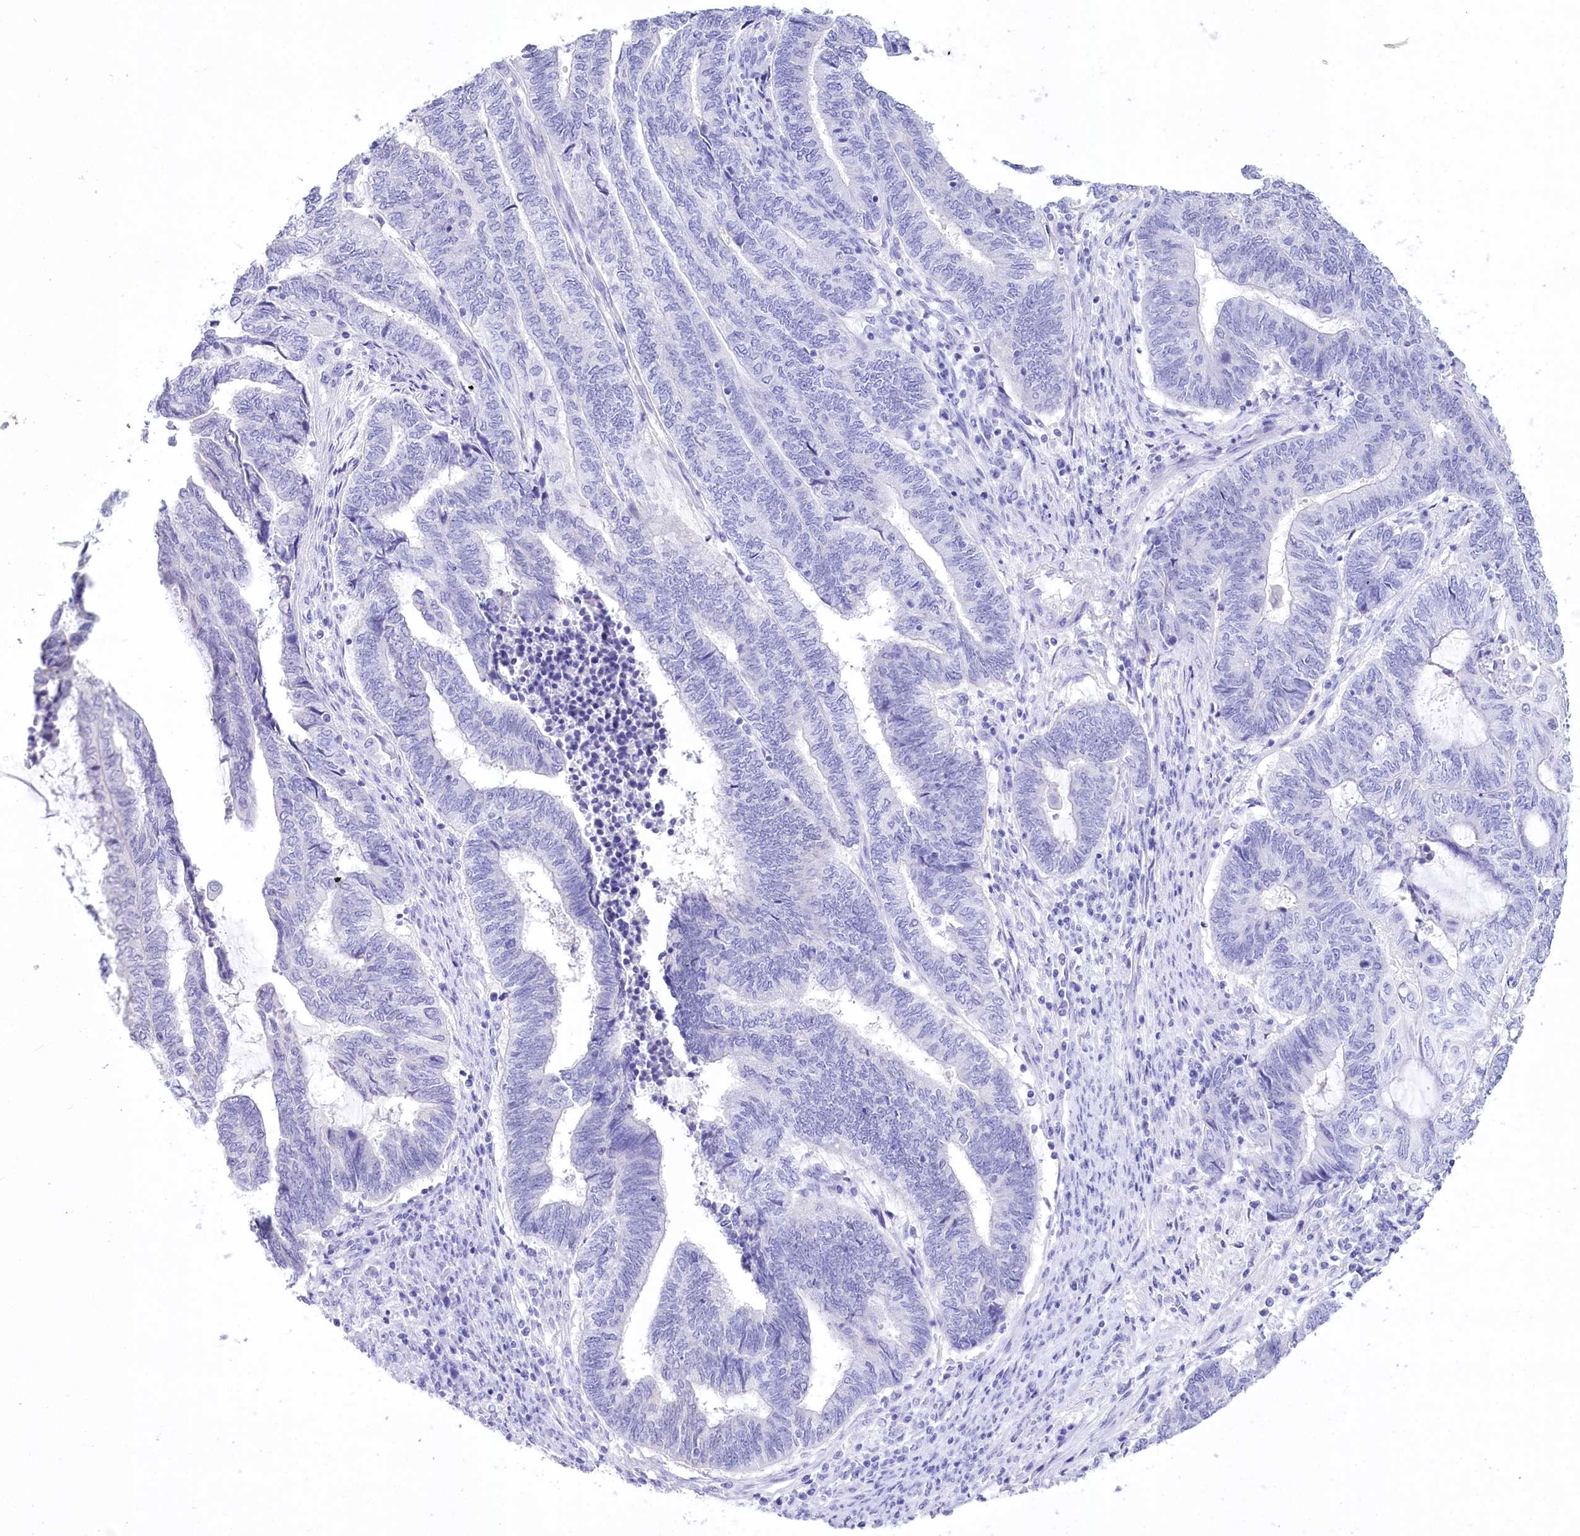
{"staining": {"intensity": "negative", "quantity": "none", "location": "none"}, "tissue": "endometrial cancer", "cell_type": "Tumor cells", "image_type": "cancer", "snomed": [{"axis": "morphology", "description": "Adenocarcinoma, NOS"}, {"axis": "topography", "description": "Uterus"}, {"axis": "topography", "description": "Endometrium"}], "caption": "The immunohistochemistry (IHC) image has no significant positivity in tumor cells of endometrial cancer tissue. Nuclei are stained in blue.", "gene": "PBLD", "patient": {"sex": "female", "age": 70}}